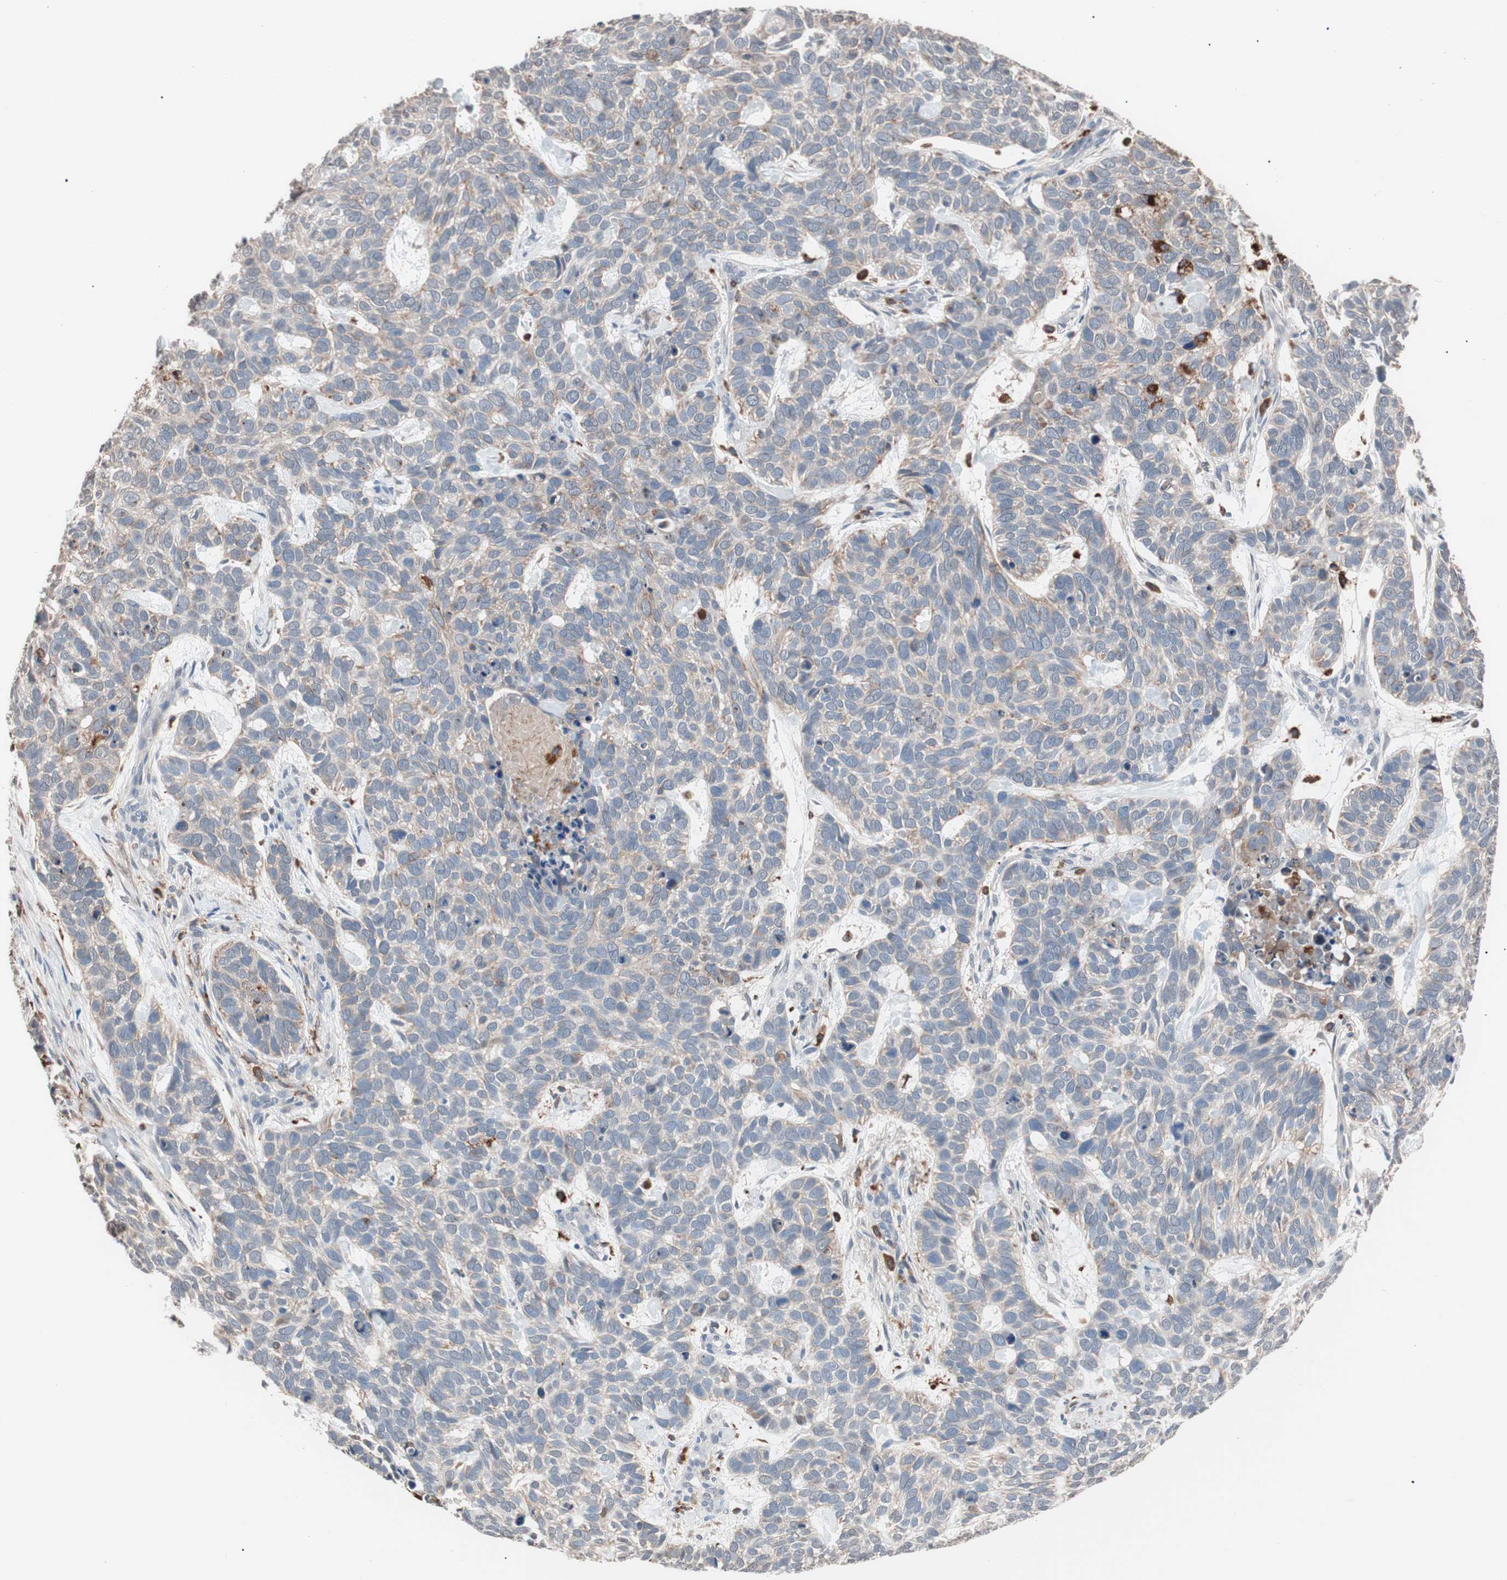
{"staining": {"intensity": "weak", "quantity": "<25%", "location": "cytoplasmic/membranous"}, "tissue": "skin cancer", "cell_type": "Tumor cells", "image_type": "cancer", "snomed": [{"axis": "morphology", "description": "Basal cell carcinoma"}, {"axis": "topography", "description": "Skin"}], "caption": "IHC of skin basal cell carcinoma shows no staining in tumor cells.", "gene": "LITAF", "patient": {"sex": "male", "age": 87}}